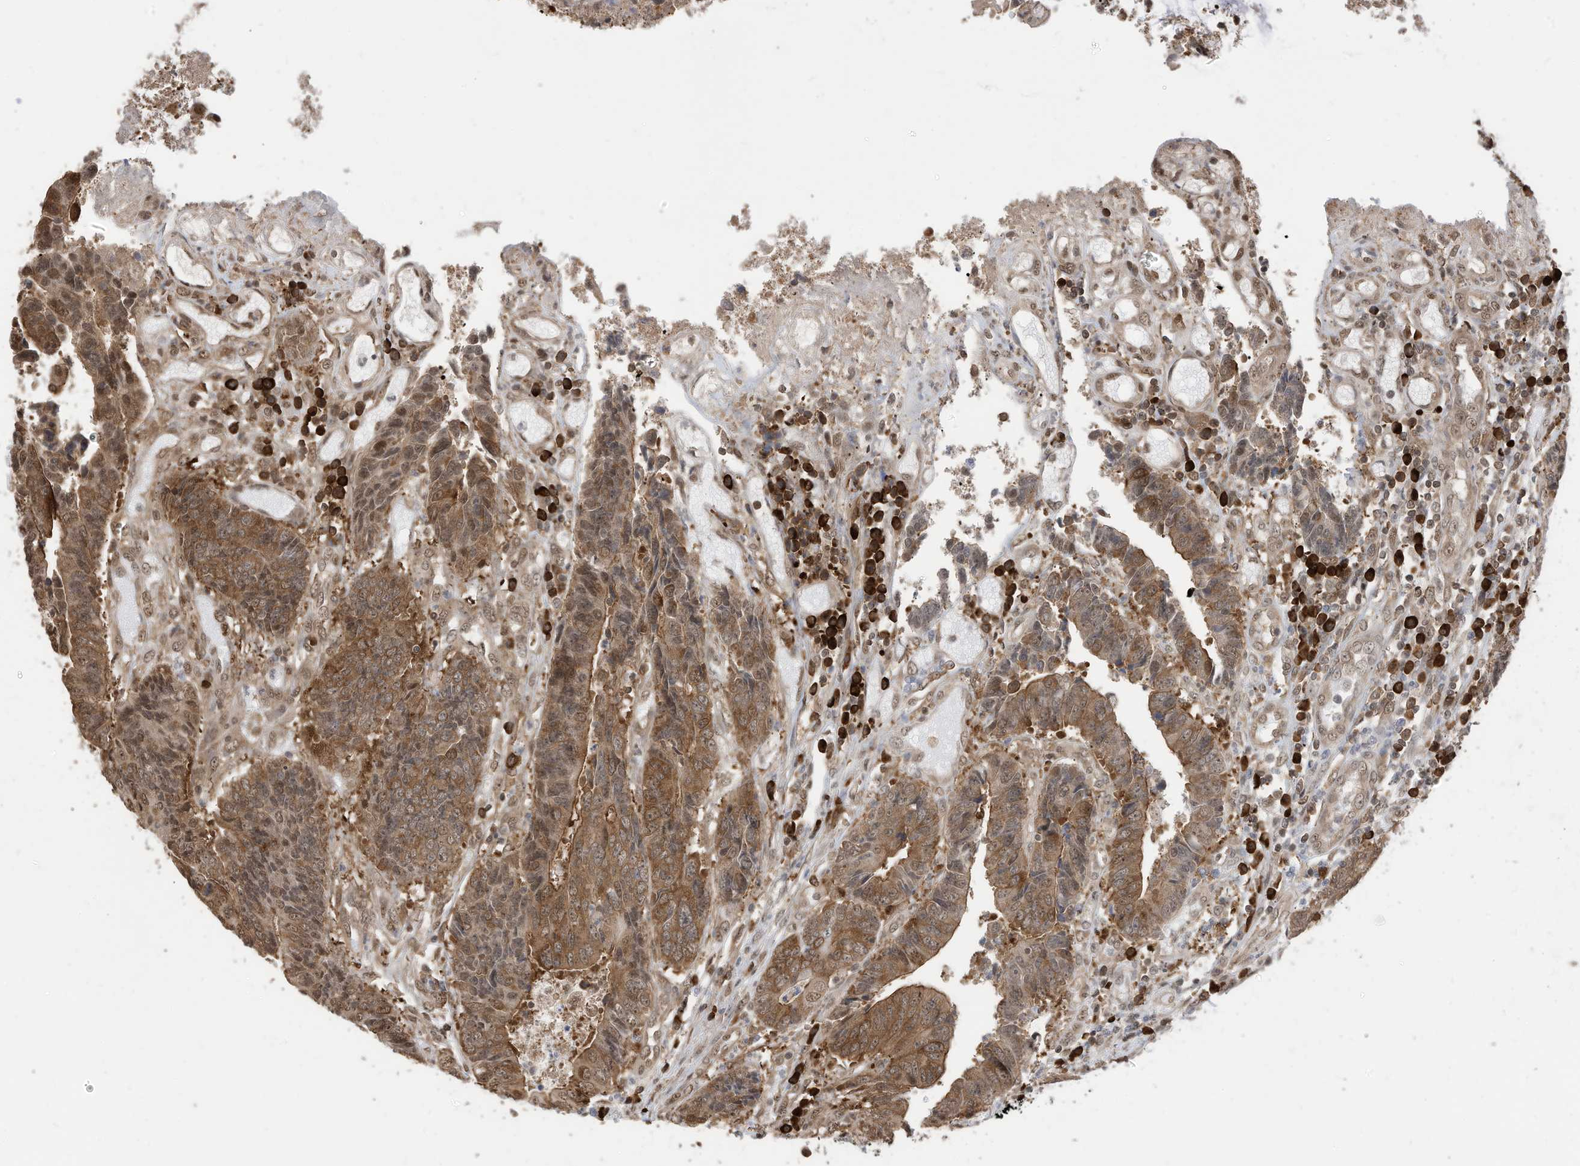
{"staining": {"intensity": "moderate", "quantity": ">75%", "location": "cytoplasmic/membranous,nuclear"}, "tissue": "colorectal cancer", "cell_type": "Tumor cells", "image_type": "cancer", "snomed": [{"axis": "morphology", "description": "Adenocarcinoma, NOS"}, {"axis": "topography", "description": "Rectum"}], "caption": "This image demonstrates immunohistochemistry staining of human adenocarcinoma (colorectal), with medium moderate cytoplasmic/membranous and nuclear expression in about >75% of tumor cells.", "gene": "ZNF195", "patient": {"sex": "male", "age": 84}}